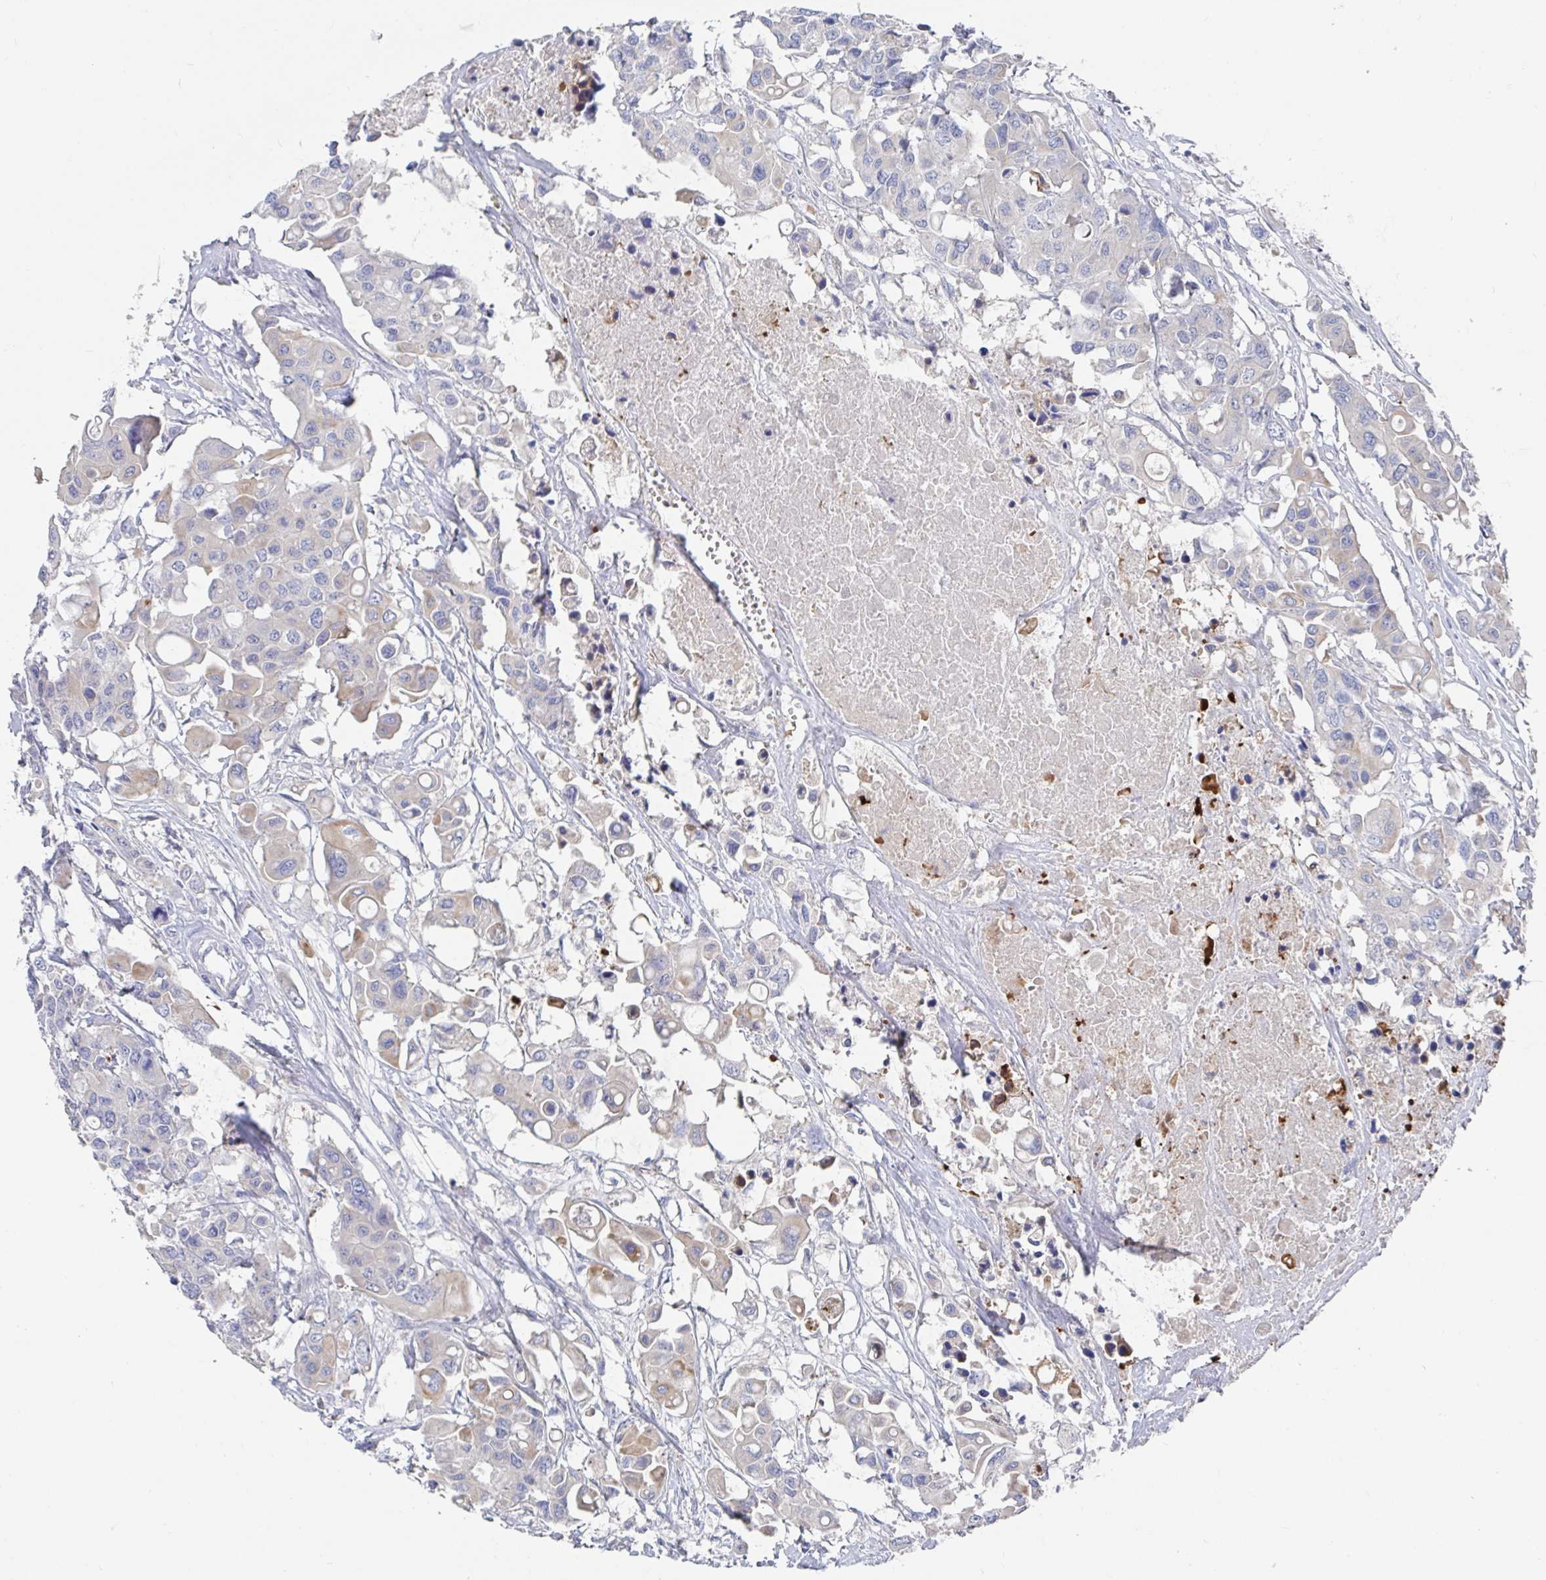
{"staining": {"intensity": "weak", "quantity": "<25%", "location": "cytoplasmic/membranous"}, "tissue": "colorectal cancer", "cell_type": "Tumor cells", "image_type": "cancer", "snomed": [{"axis": "morphology", "description": "Adenocarcinoma, NOS"}, {"axis": "topography", "description": "Colon"}], "caption": "A histopathology image of human colorectal cancer (adenocarcinoma) is negative for staining in tumor cells.", "gene": "GPR148", "patient": {"sex": "male", "age": 77}}